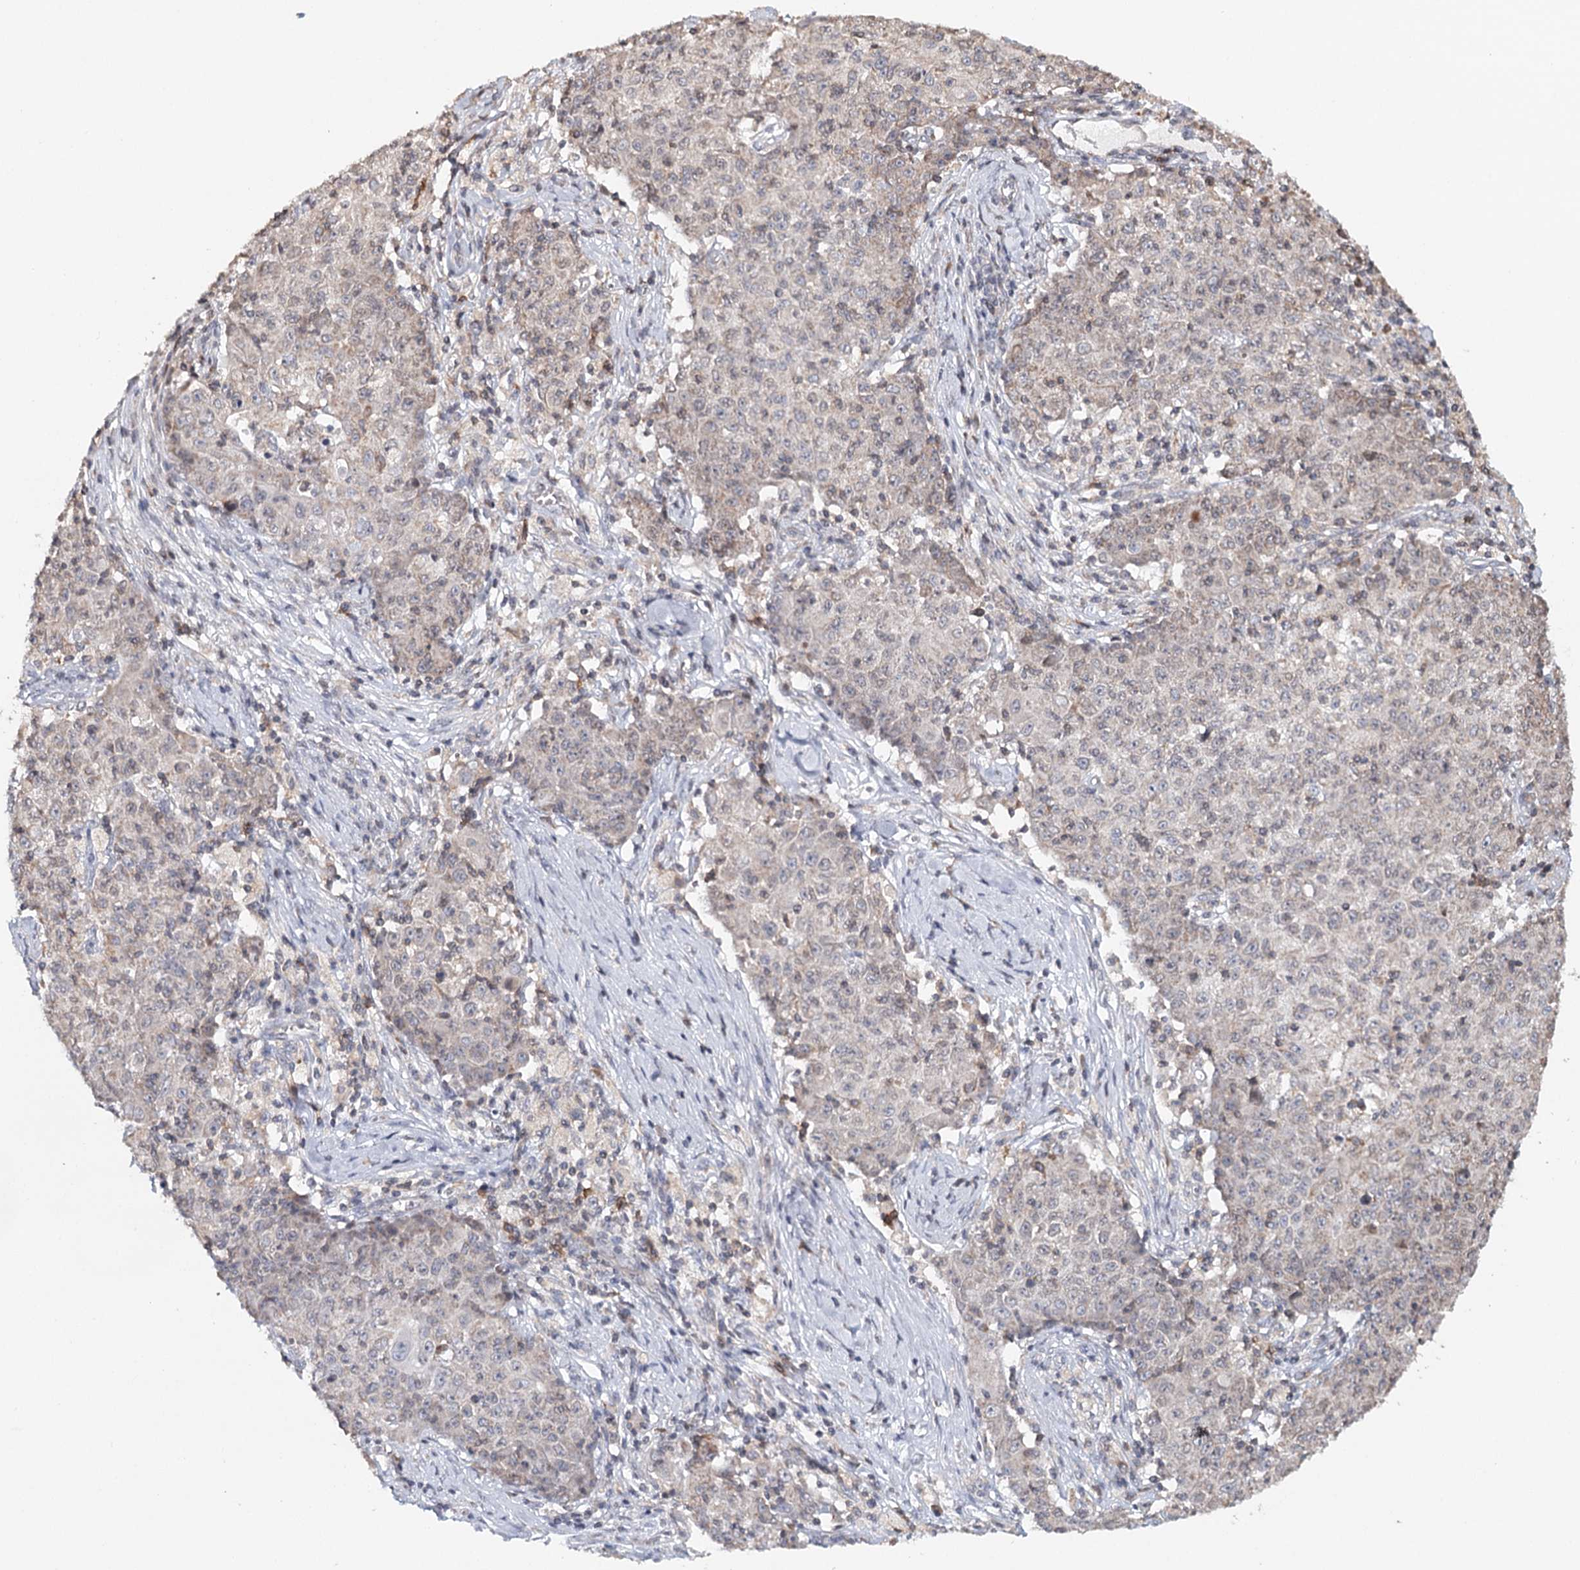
{"staining": {"intensity": "weak", "quantity": "<25%", "location": "cytoplasmic/membranous"}, "tissue": "ovarian cancer", "cell_type": "Tumor cells", "image_type": "cancer", "snomed": [{"axis": "morphology", "description": "Carcinoma, endometroid"}, {"axis": "topography", "description": "Ovary"}], "caption": "IHC of human ovarian cancer exhibits no expression in tumor cells.", "gene": "ICOS", "patient": {"sex": "female", "age": 42}}